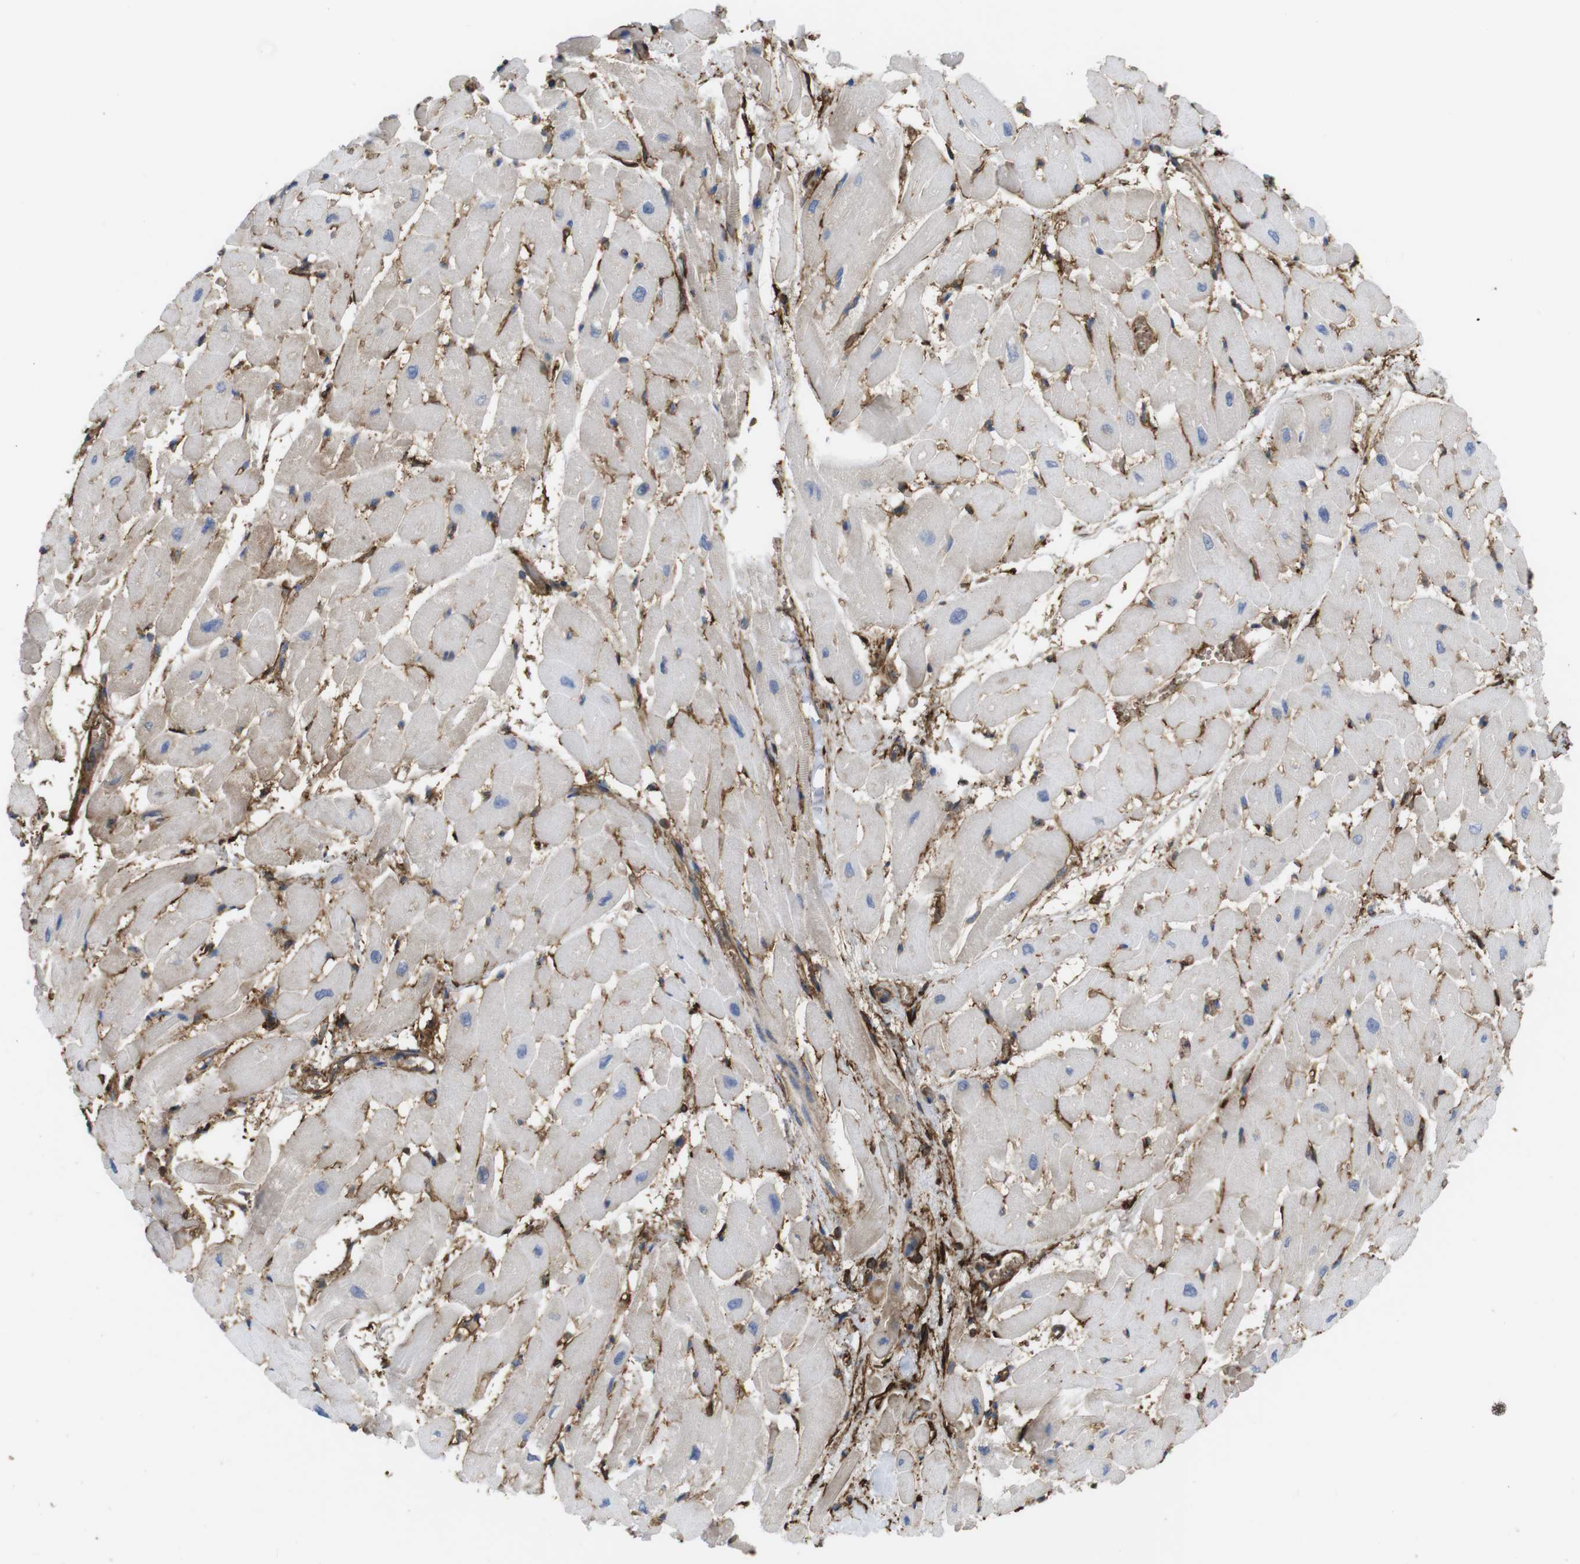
{"staining": {"intensity": "weak", "quantity": "<25%", "location": "cytoplasmic/membranous"}, "tissue": "heart muscle", "cell_type": "Cardiomyocytes", "image_type": "normal", "snomed": [{"axis": "morphology", "description": "Normal tissue, NOS"}, {"axis": "topography", "description": "Heart"}], "caption": "Cardiomyocytes show no significant protein expression in unremarkable heart muscle. (Brightfield microscopy of DAB (3,3'-diaminobenzidine) immunohistochemistry at high magnification).", "gene": "CYBRD1", "patient": {"sex": "male", "age": 45}}